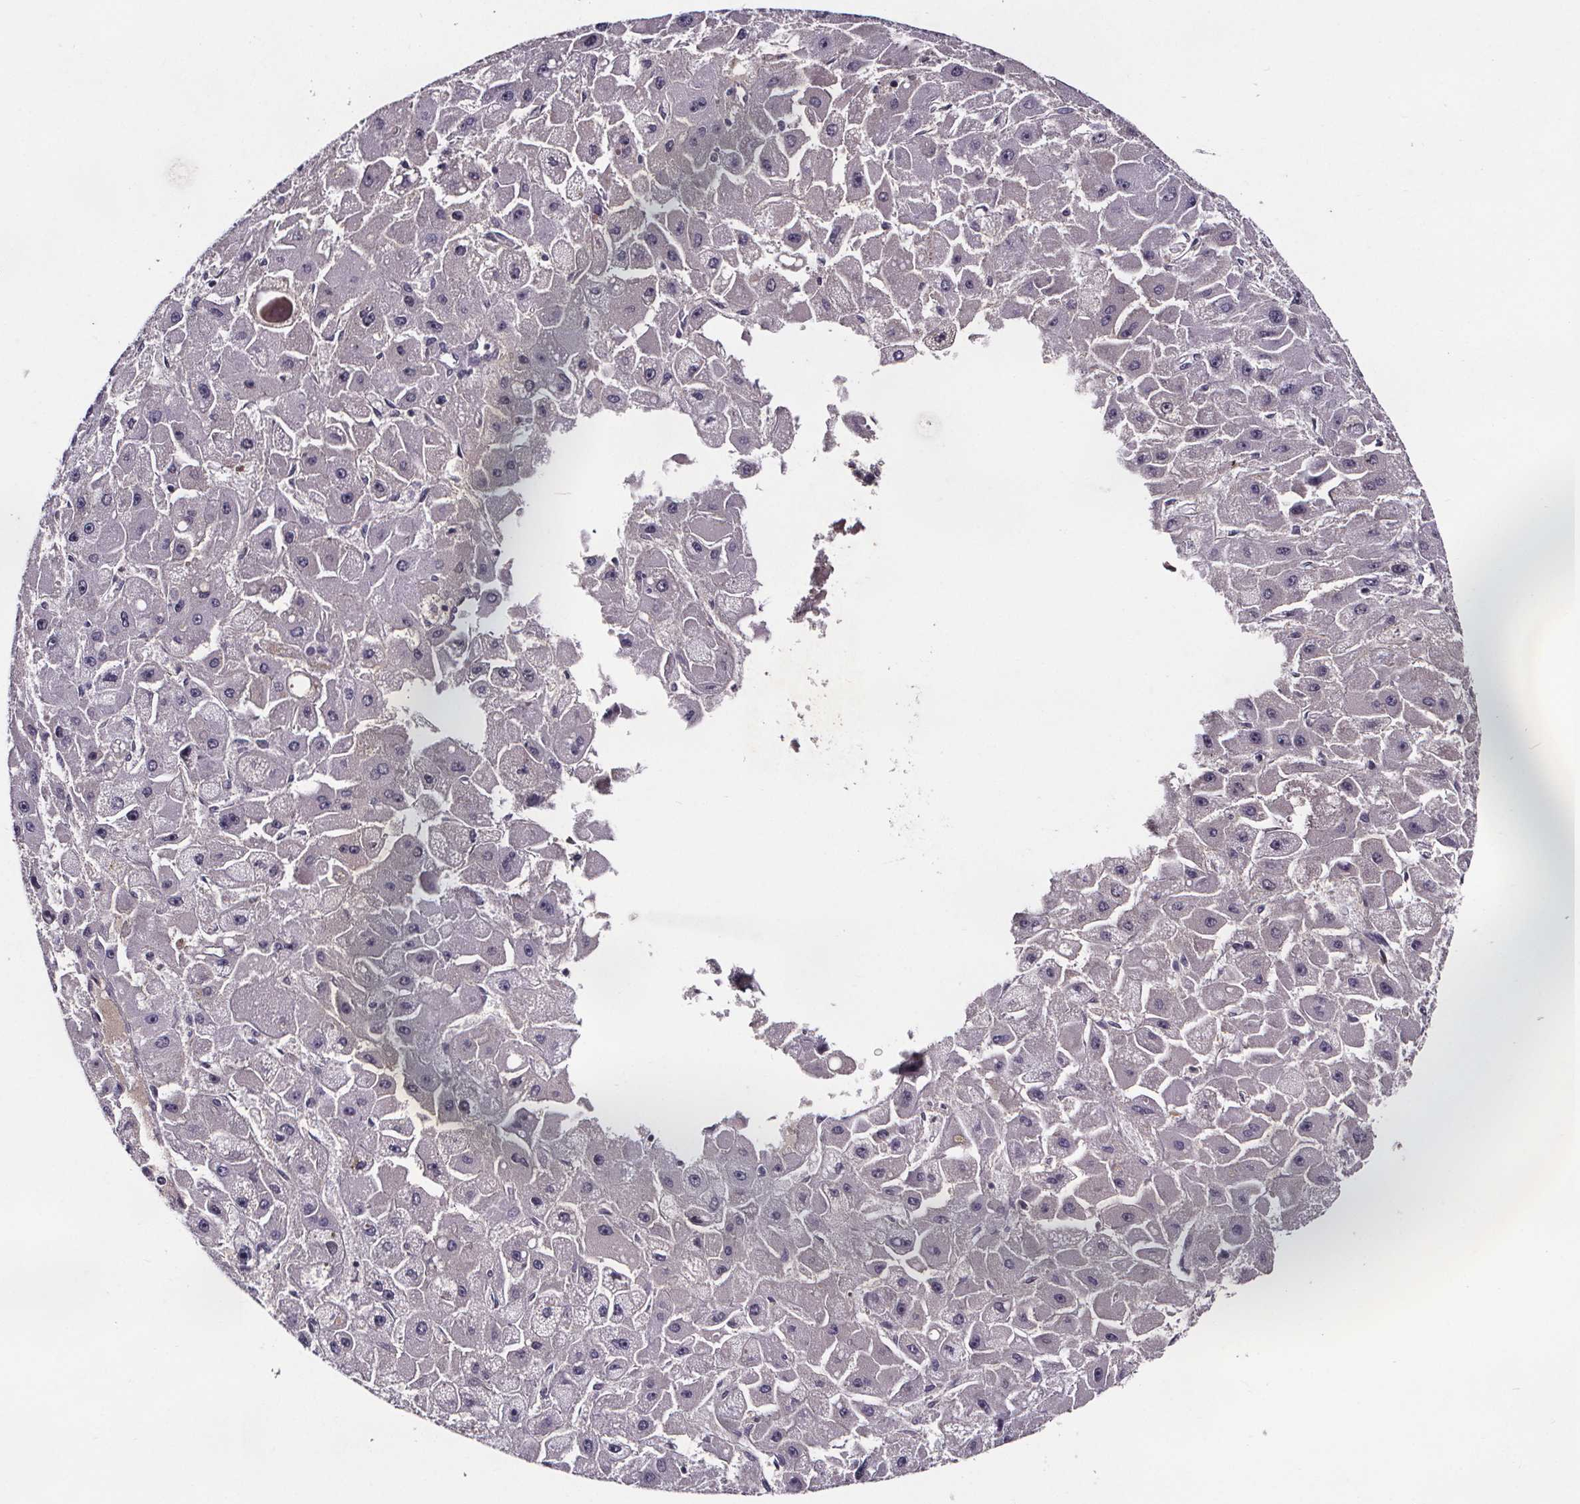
{"staining": {"intensity": "negative", "quantity": "none", "location": "none"}, "tissue": "liver cancer", "cell_type": "Tumor cells", "image_type": "cancer", "snomed": [{"axis": "morphology", "description": "Carcinoma, Hepatocellular, NOS"}, {"axis": "topography", "description": "Liver"}], "caption": "Image shows no significant protein staining in tumor cells of liver cancer.", "gene": "NPHP4", "patient": {"sex": "female", "age": 25}}